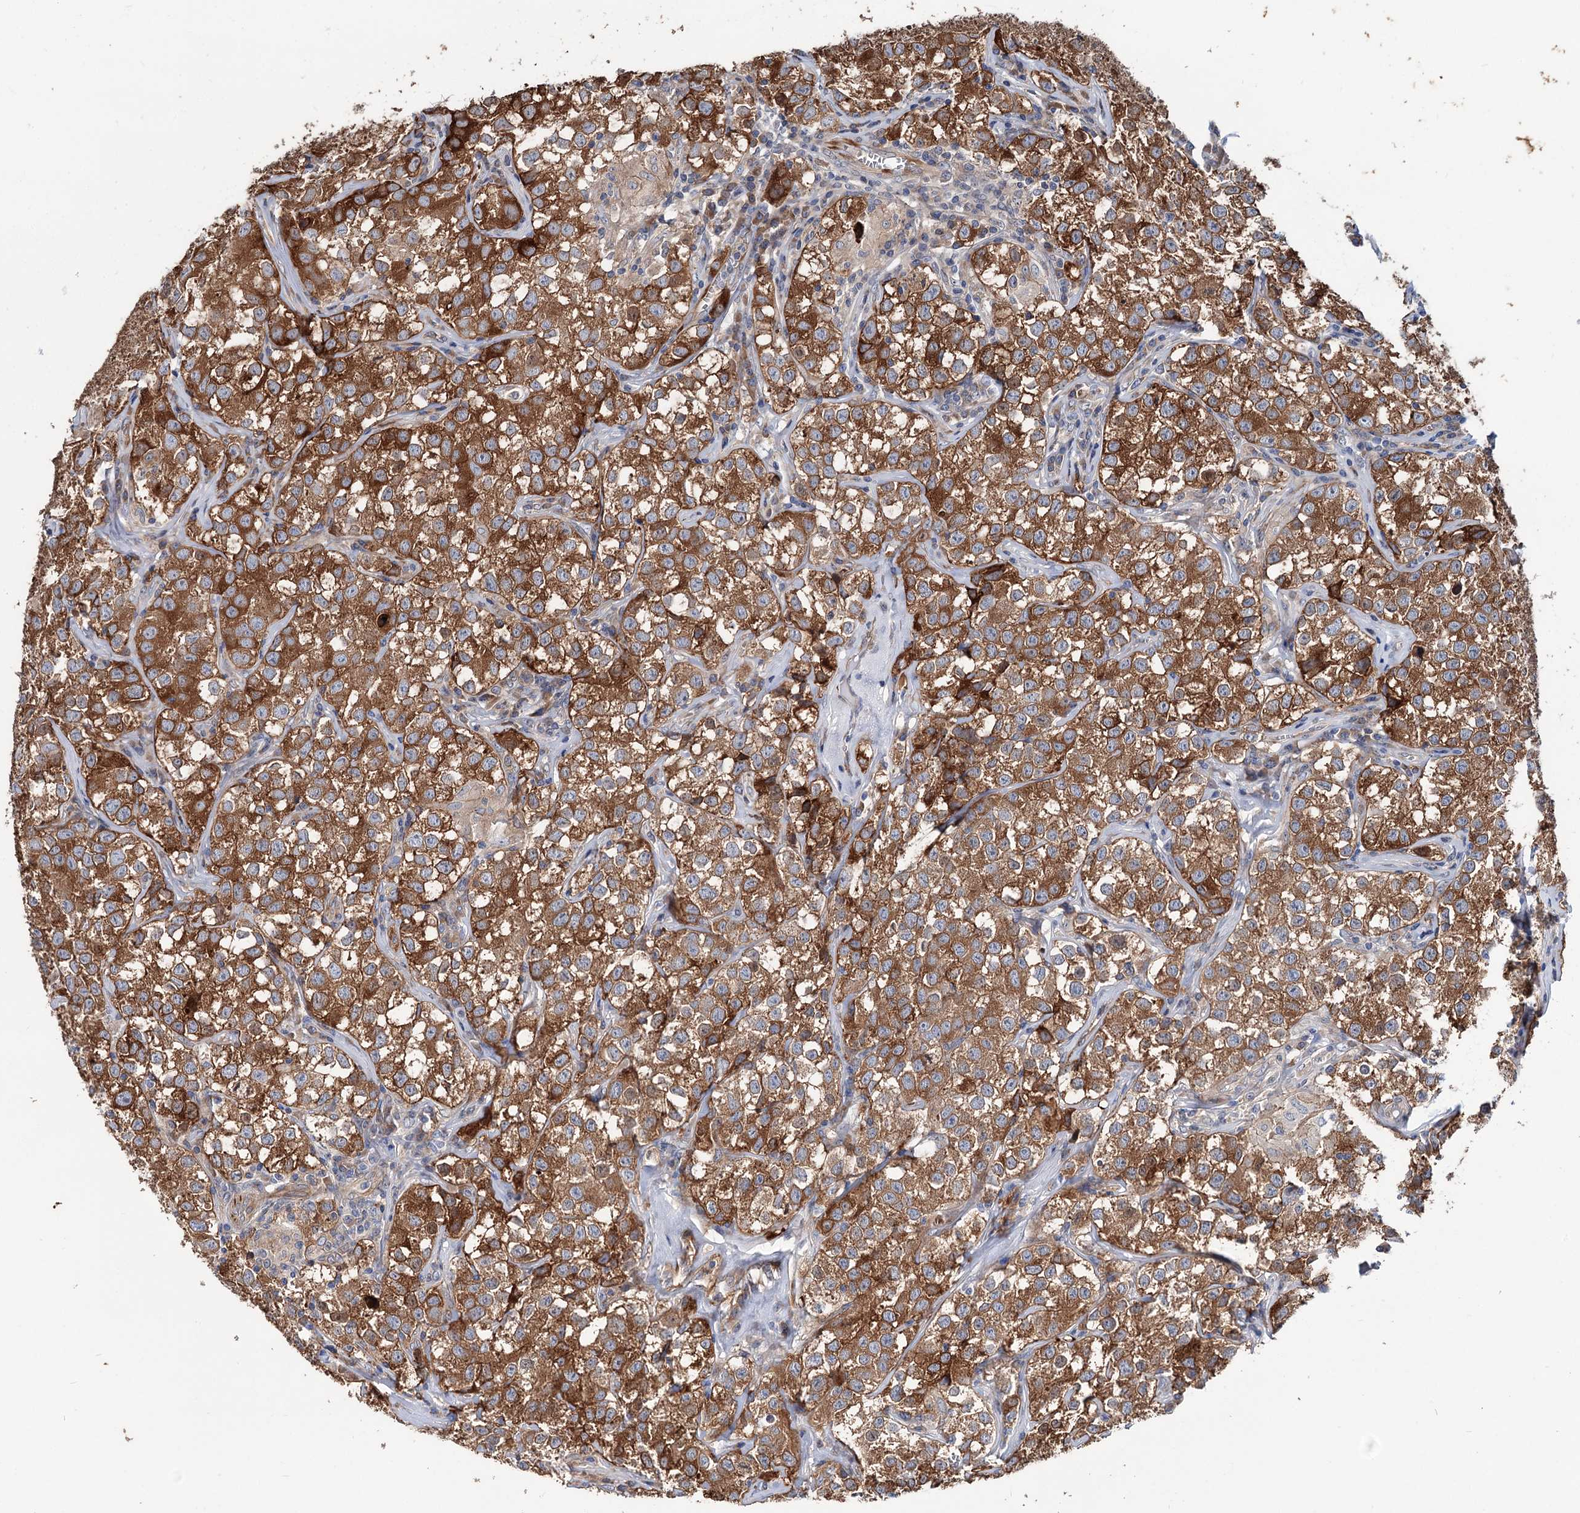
{"staining": {"intensity": "strong", "quantity": ">75%", "location": "cytoplasmic/membranous"}, "tissue": "testis cancer", "cell_type": "Tumor cells", "image_type": "cancer", "snomed": [{"axis": "morphology", "description": "Seminoma, NOS"}, {"axis": "morphology", "description": "Carcinoma, Embryonal, NOS"}, {"axis": "topography", "description": "Testis"}], "caption": "Tumor cells reveal high levels of strong cytoplasmic/membranous expression in about >75% of cells in testis cancer.", "gene": "PTDSS2", "patient": {"sex": "male", "age": 43}}